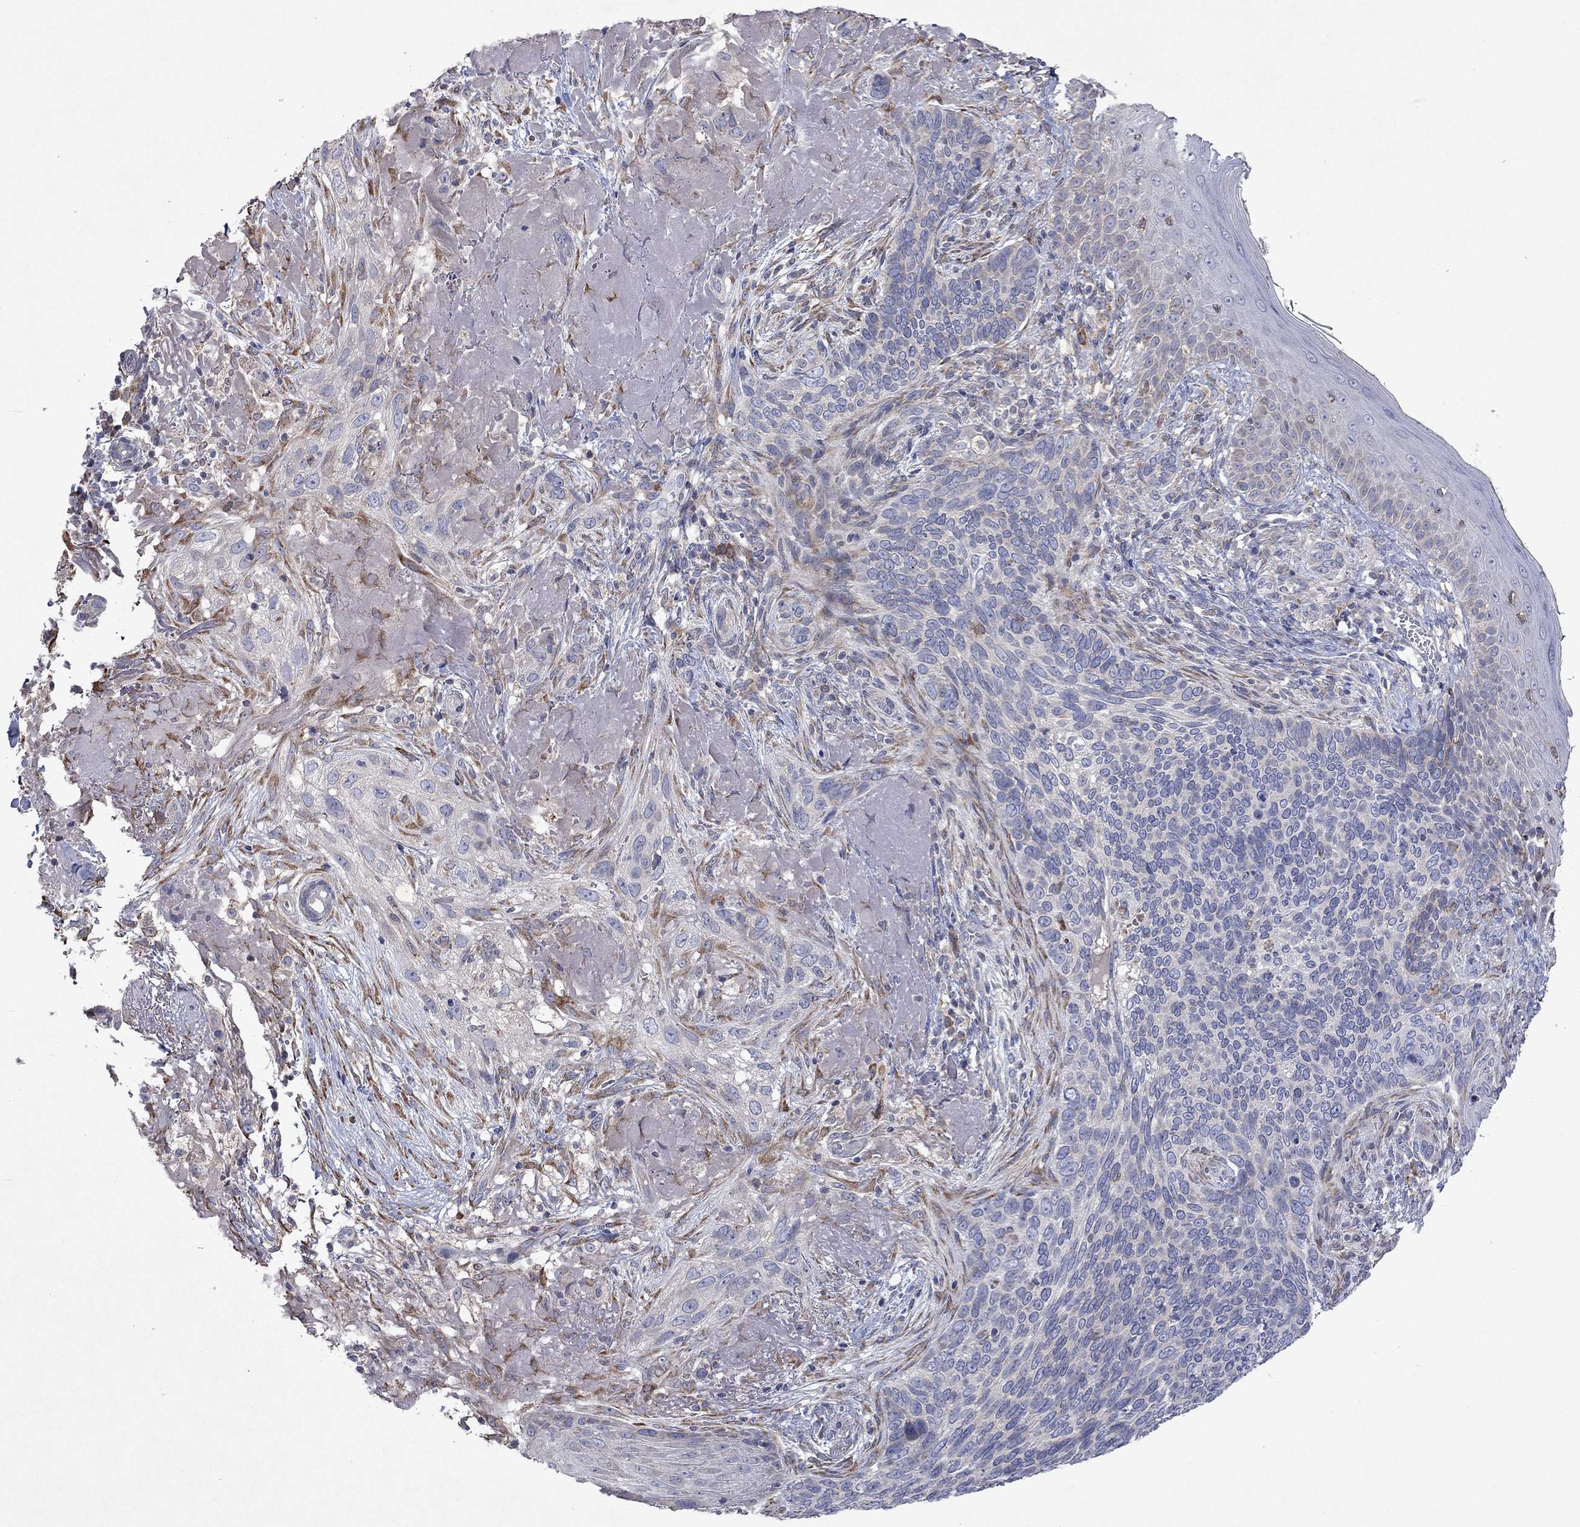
{"staining": {"intensity": "negative", "quantity": "none", "location": "none"}, "tissue": "skin cancer", "cell_type": "Tumor cells", "image_type": "cancer", "snomed": [{"axis": "morphology", "description": "Basal cell carcinoma"}, {"axis": "topography", "description": "Skin"}], "caption": "A micrograph of skin cancer stained for a protein exhibits no brown staining in tumor cells.", "gene": "TMEM97", "patient": {"sex": "male", "age": 91}}